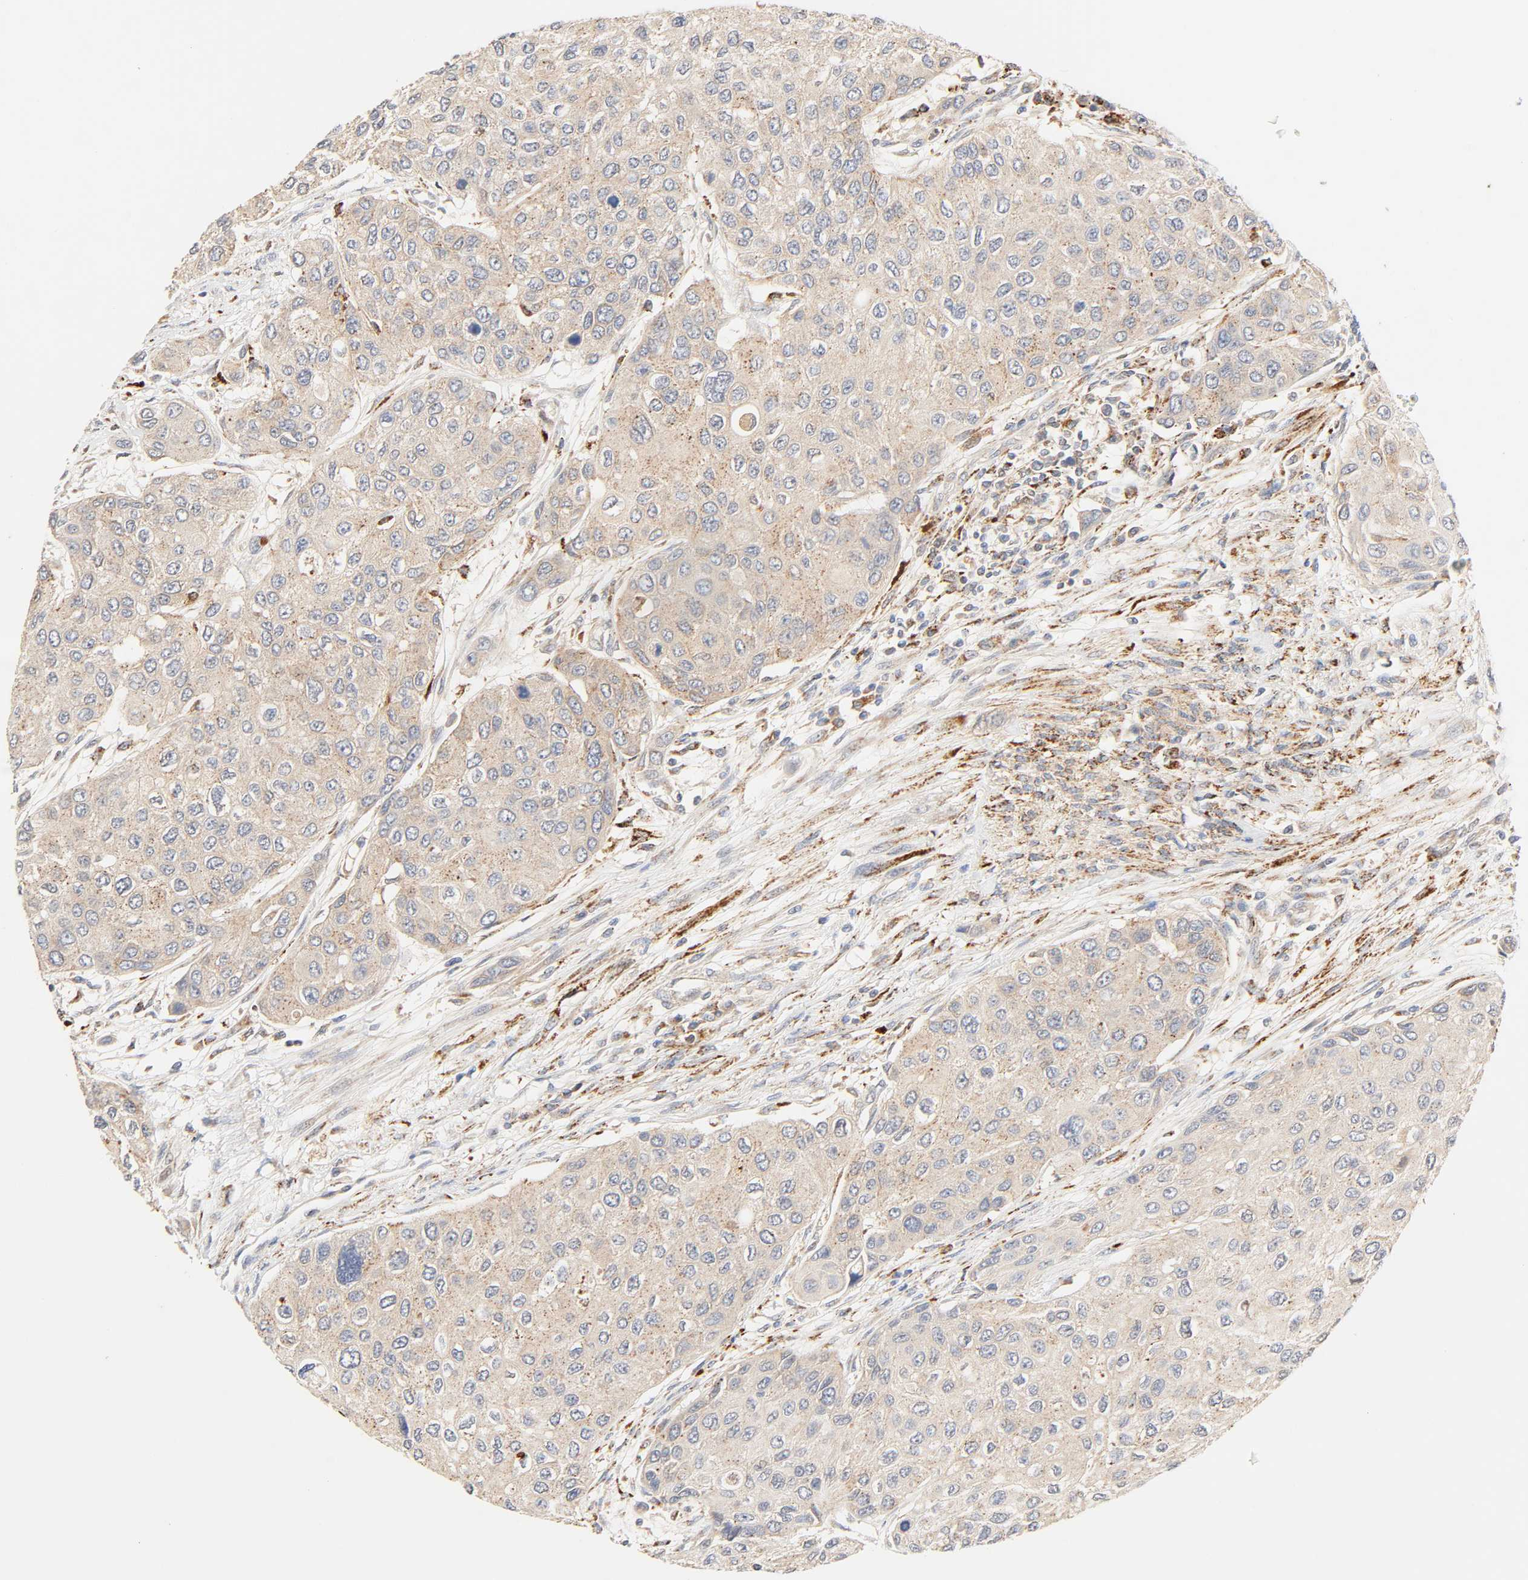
{"staining": {"intensity": "weak", "quantity": ">75%", "location": "cytoplasmic/membranous"}, "tissue": "urothelial cancer", "cell_type": "Tumor cells", "image_type": "cancer", "snomed": [{"axis": "morphology", "description": "Urothelial carcinoma, High grade"}, {"axis": "topography", "description": "Urinary bladder"}], "caption": "Immunohistochemistry (IHC) staining of urothelial cancer, which displays low levels of weak cytoplasmic/membranous expression in approximately >75% of tumor cells indicating weak cytoplasmic/membranous protein positivity. The staining was performed using DAB (brown) for protein detection and nuclei were counterstained in hematoxylin (blue).", "gene": "MAPK6", "patient": {"sex": "female", "age": 56}}